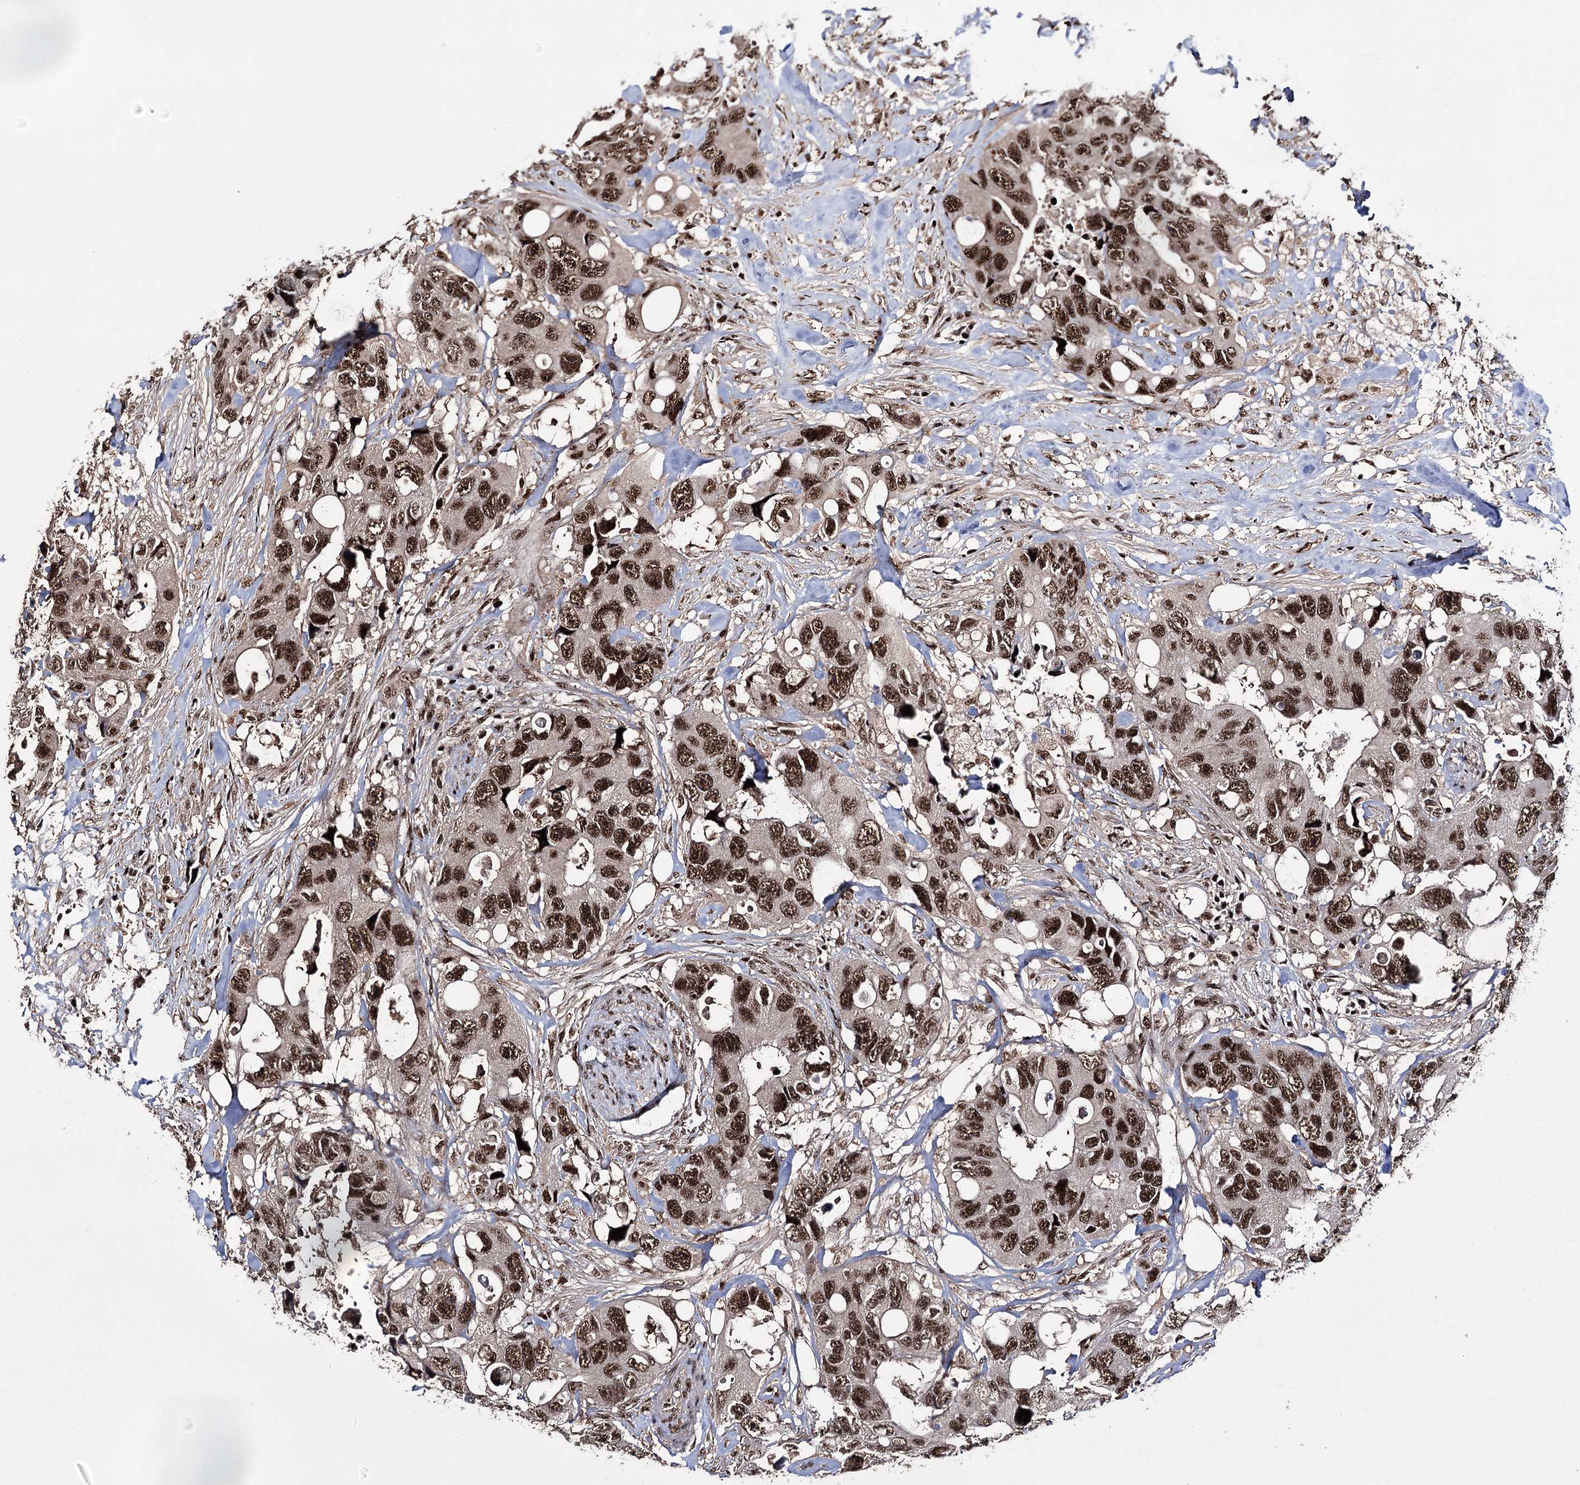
{"staining": {"intensity": "strong", "quantity": ">75%", "location": "nuclear"}, "tissue": "colorectal cancer", "cell_type": "Tumor cells", "image_type": "cancer", "snomed": [{"axis": "morphology", "description": "Adenocarcinoma, NOS"}, {"axis": "topography", "description": "Rectum"}], "caption": "DAB immunohistochemical staining of human colorectal cancer (adenocarcinoma) shows strong nuclear protein positivity in approximately >75% of tumor cells.", "gene": "PRPF40A", "patient": {"sex": "male", "age": 57}}